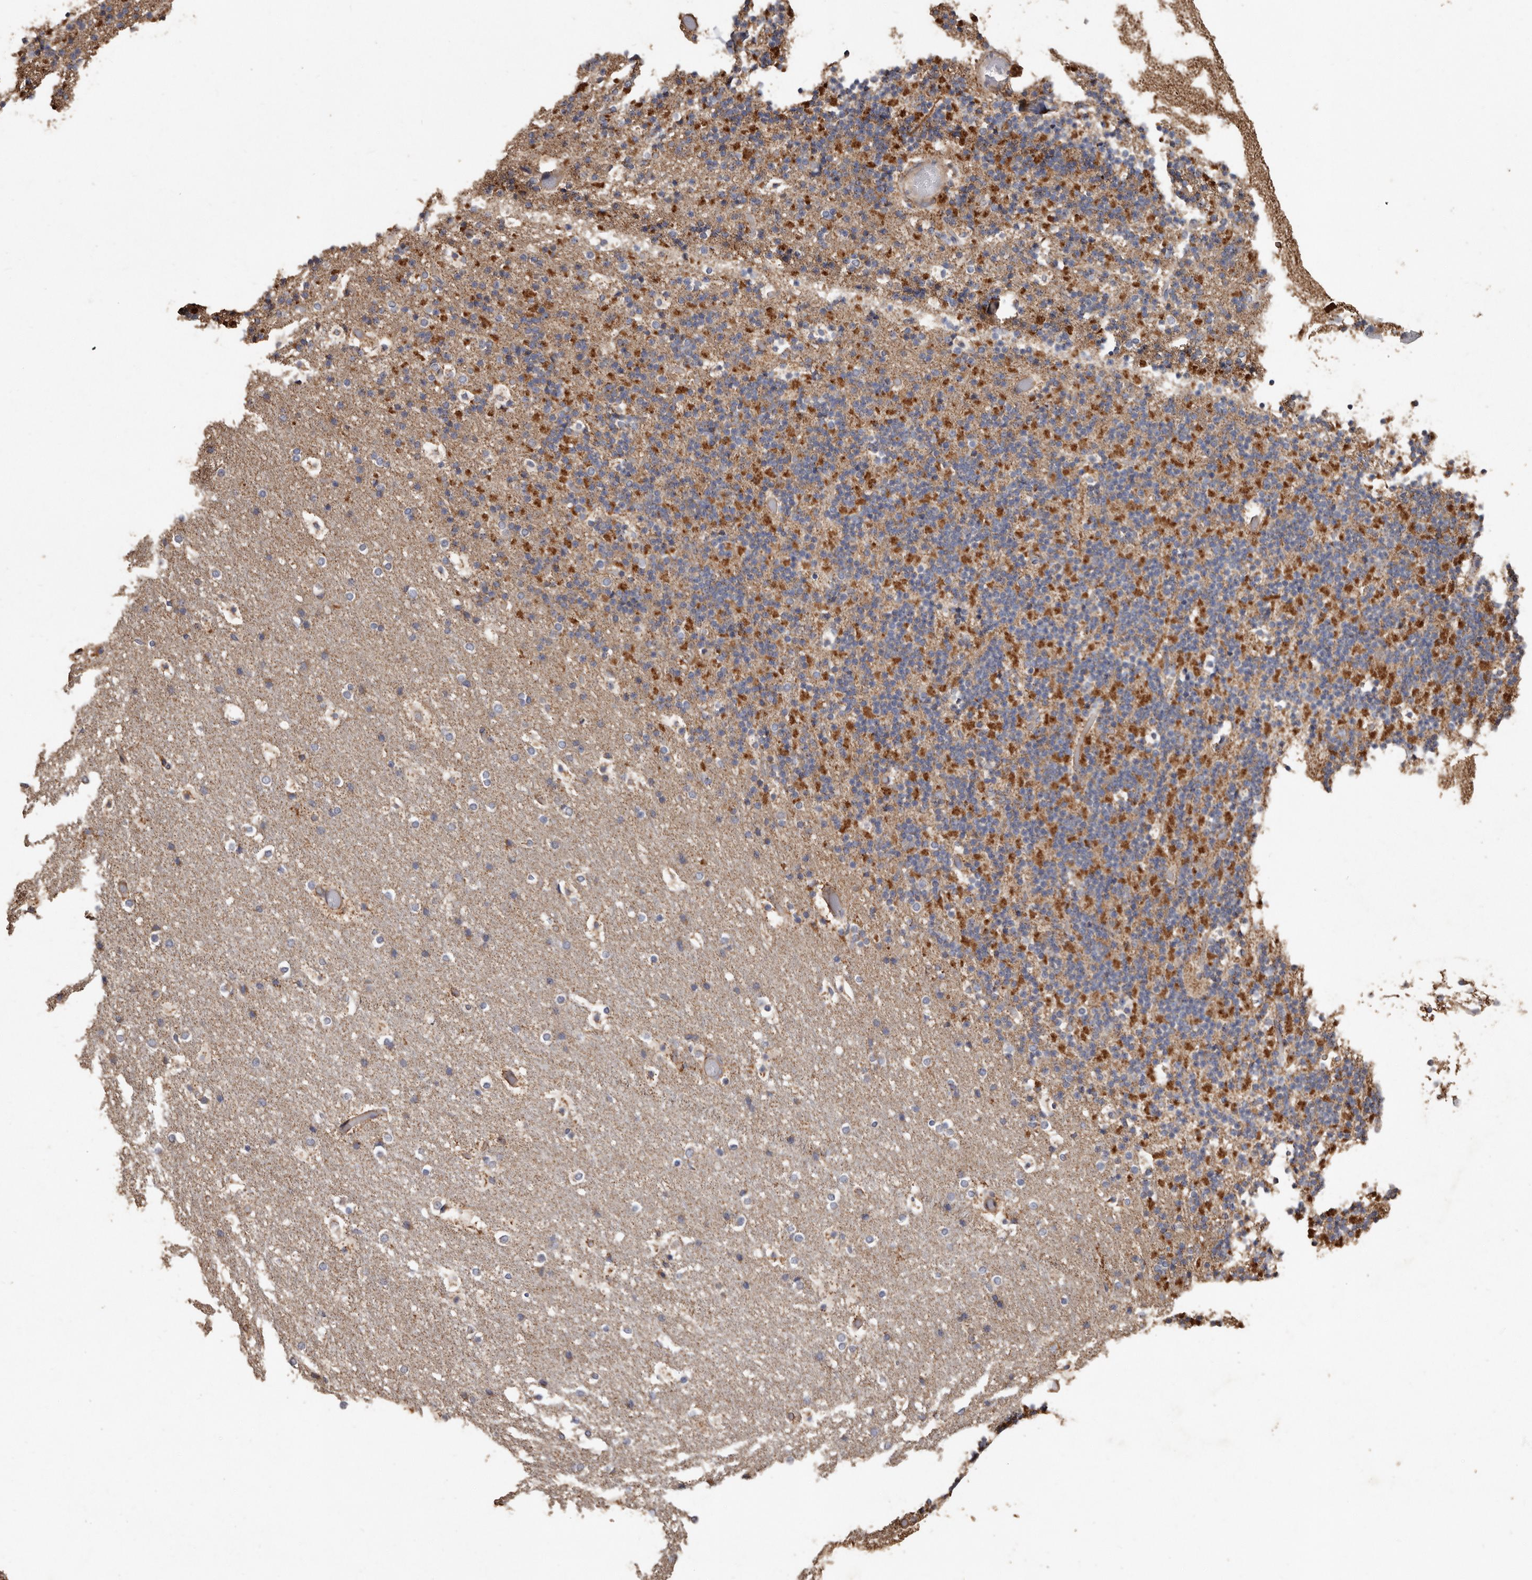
{"staining": {"intensity": "moderate", "quantity": "25%-75%", "location": "cytoplasmic/membranous"}, "tissue": "cerebellum", "cell_type": "Cells in granular layer", "image_type": "normal", "snomed": [{"axis": "morphology", "description": "Normal tissue, NOS"}, {"axis": "topography", "description": "Cerebellum"}], "caption": "Protein analysis of benign cerebellum exhibits moderate cytoplasmic/membranous expression in approximately 25%-75% of cells in granular layer.", "gene": "OSGIN2", "patient": {"sex": "male", "age": 57}}